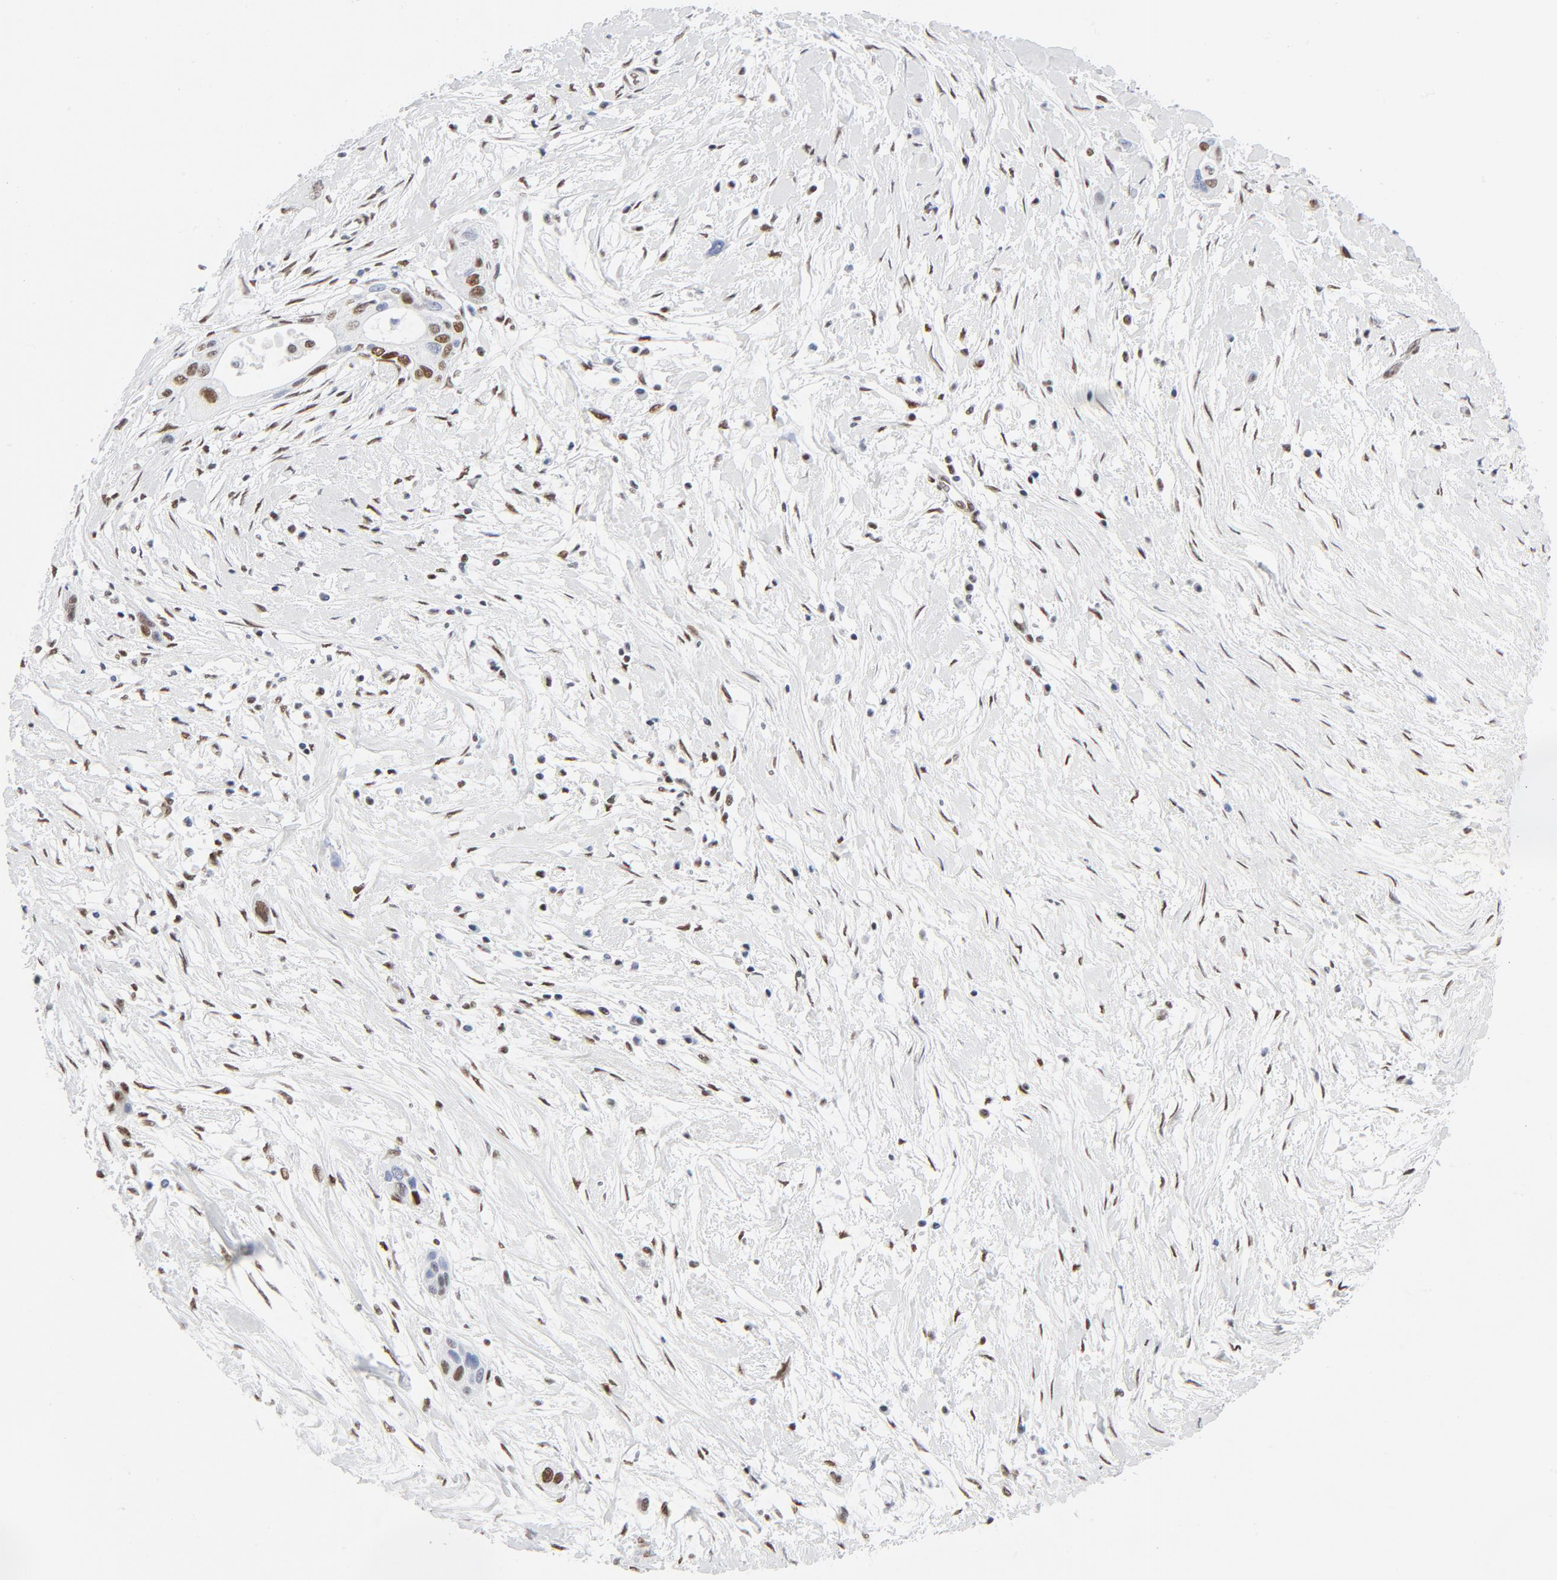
{"staining": {"intensity": "moderate", "quantity": "25%-75%", "location": "nuclear"}, "tissue": "pancreatic cancer", "cell_type": "Tumor cells", "image_type": "cancer", "snomed": [{"axis": "morphology", "description": "Adenocarcinoma, NOS"}, {"axis": "topography", "description": "Pancreas"}], "caption": "Protein expression analysis of pancreatic cancer (adenocarcinoma) demonstrates moderate nuclear positivity in approximately 25%-75% of tumor cells.", "gene": "ATF2", "patient": {"sex": "female", "age": 60}}